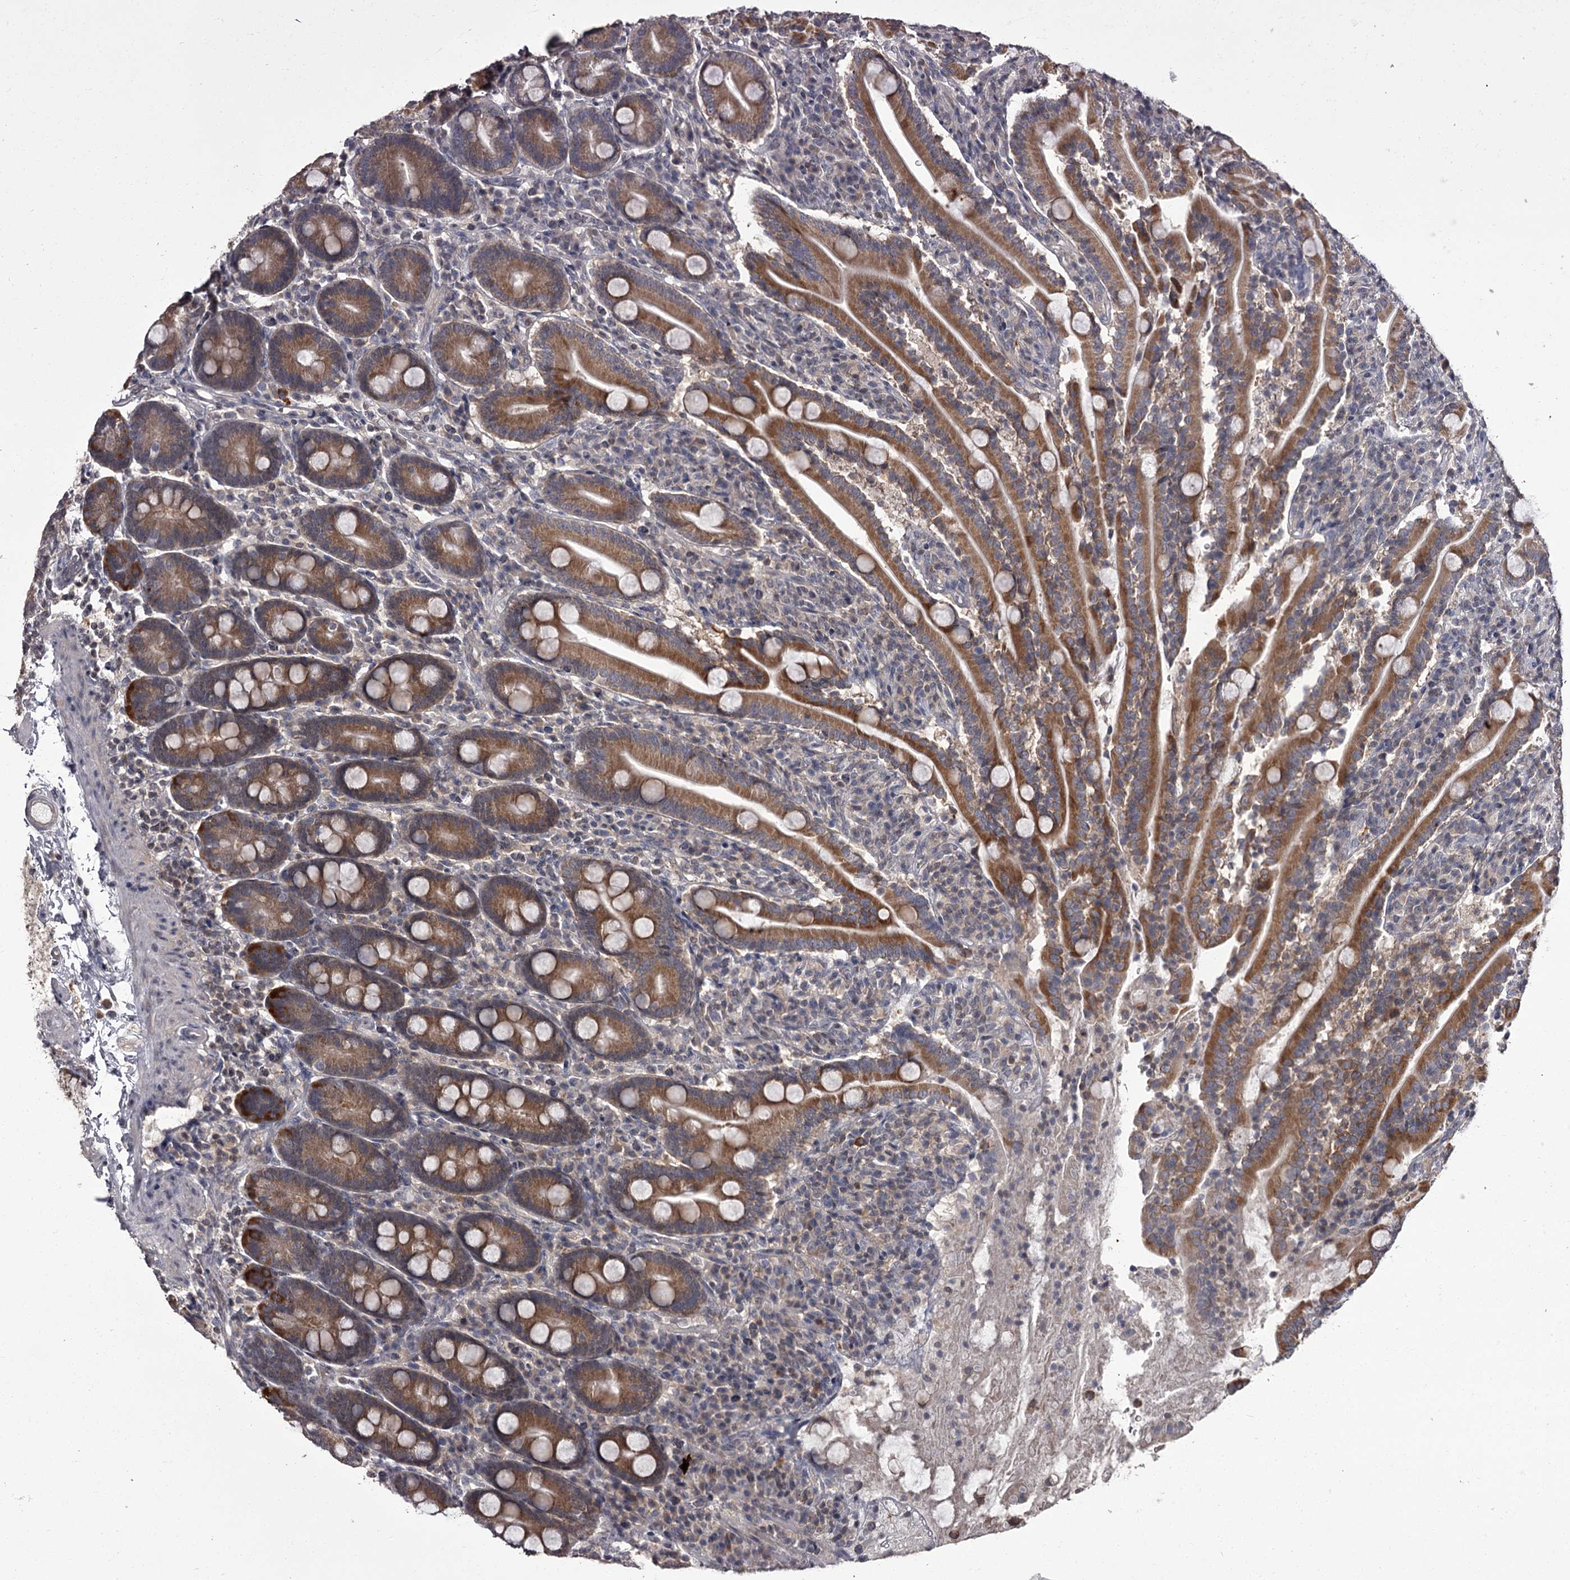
{"staining": {"intensity": "moderate", "quantity": ">75%", "location": "cytoplasmic/membranous"}, "tissue": "duodenum", "cell_type": "Glandular cells", "image_type": "normal", "snomed": [{"axis": "morphology", "description": "Normal tissue, NOS"}, {"axis": "topography", "description": "Duodenum"}], "caption": "Immunohistochemistry (IHC) (DAB) staining of normal human duodenum shows moderate cytoplasmic/membranous protein staining in about >75% of glandular cells.", "gene": "CCDC92", "patient": {"sex": "male", "age": 35}}